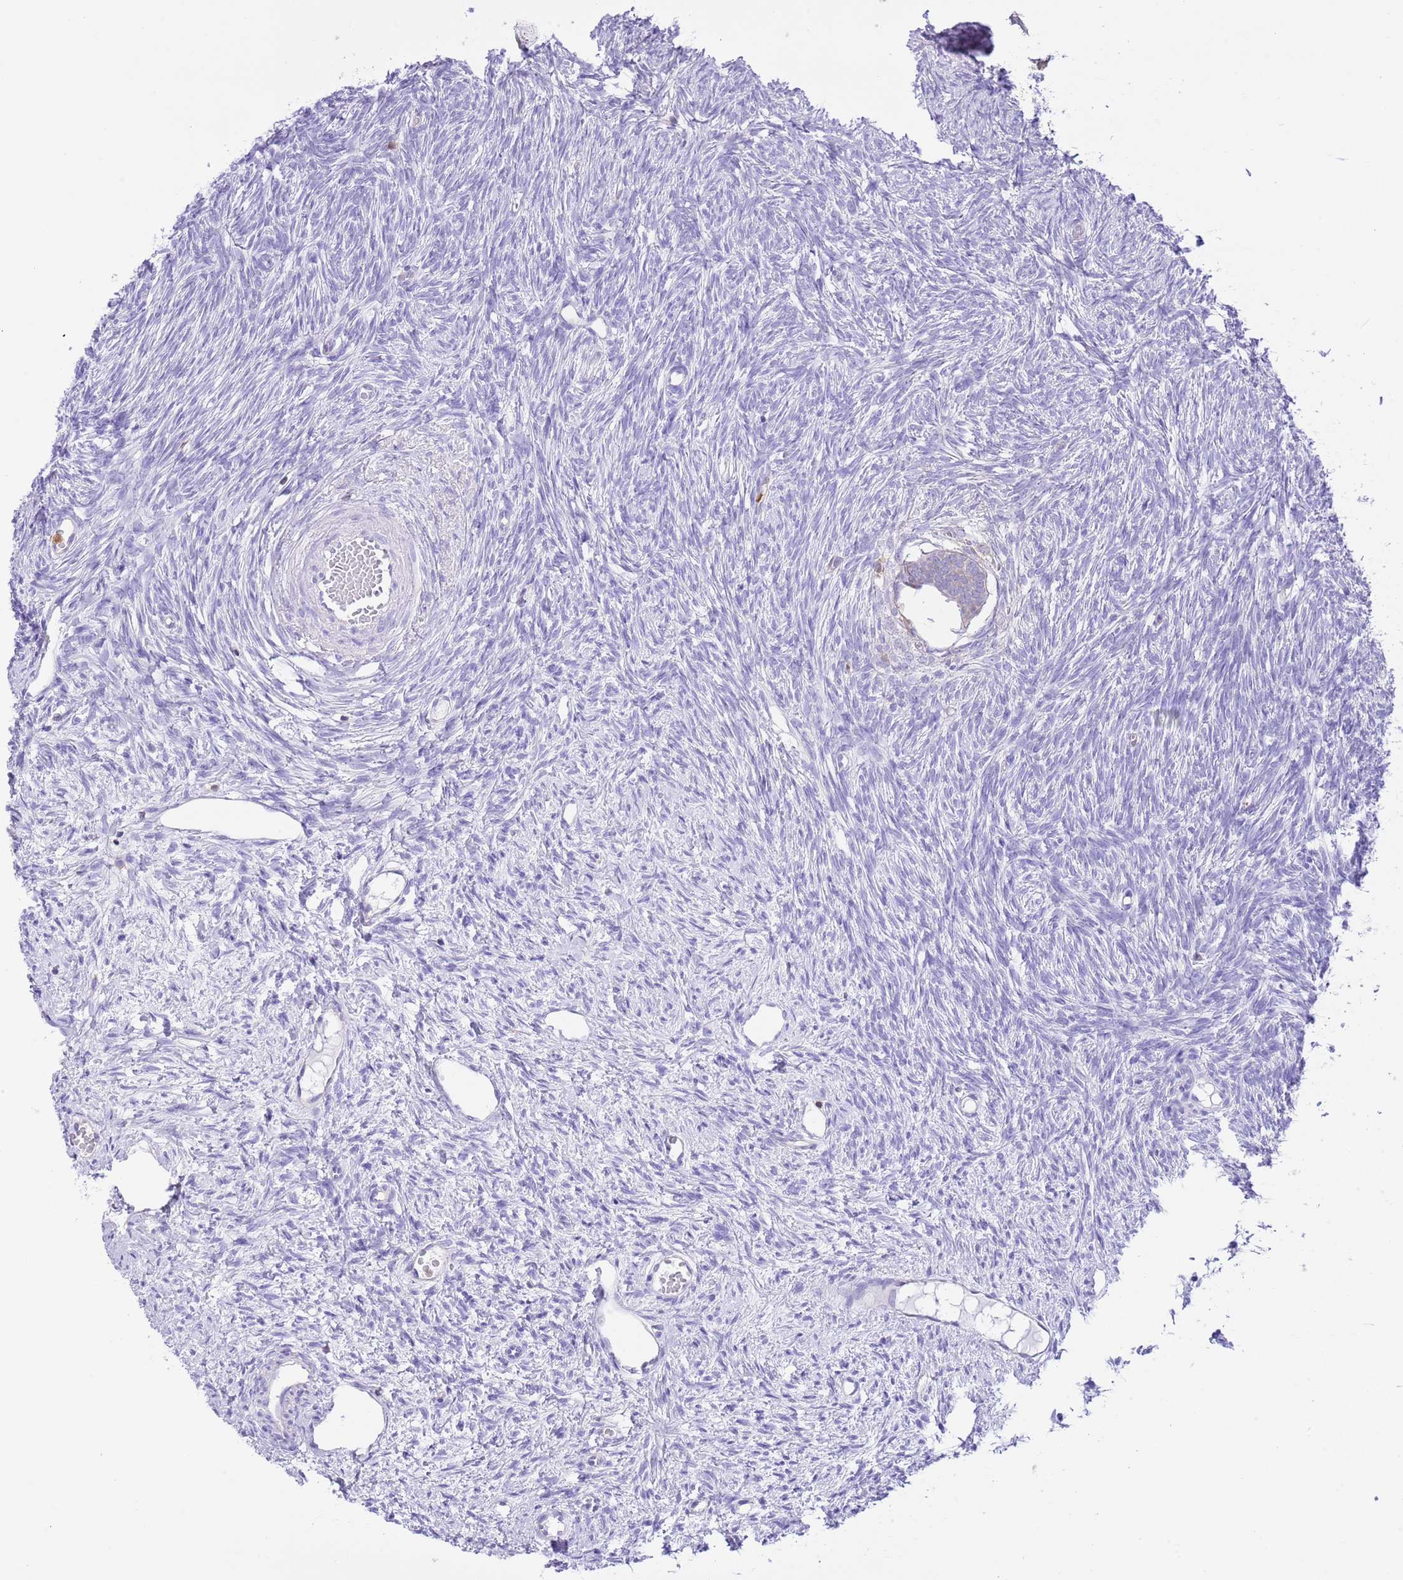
{"staining": {"intensity": "negative", "quantity": "none", "location": "none"}, "tissue": "ovary", "cell_type": "Follicle cells", "image_type": "normal", "snomed": [{"axis": "morphology", "description": "Normal tissue, NOS"}, {"axis": "topography", "description": "Ovary"}], "caption": "This is an IHC micrograph of normal human ovary. There is no expression in follicle cells.", "gene": "EFHD2", "patient": {"sex": "female", "age": 51}}